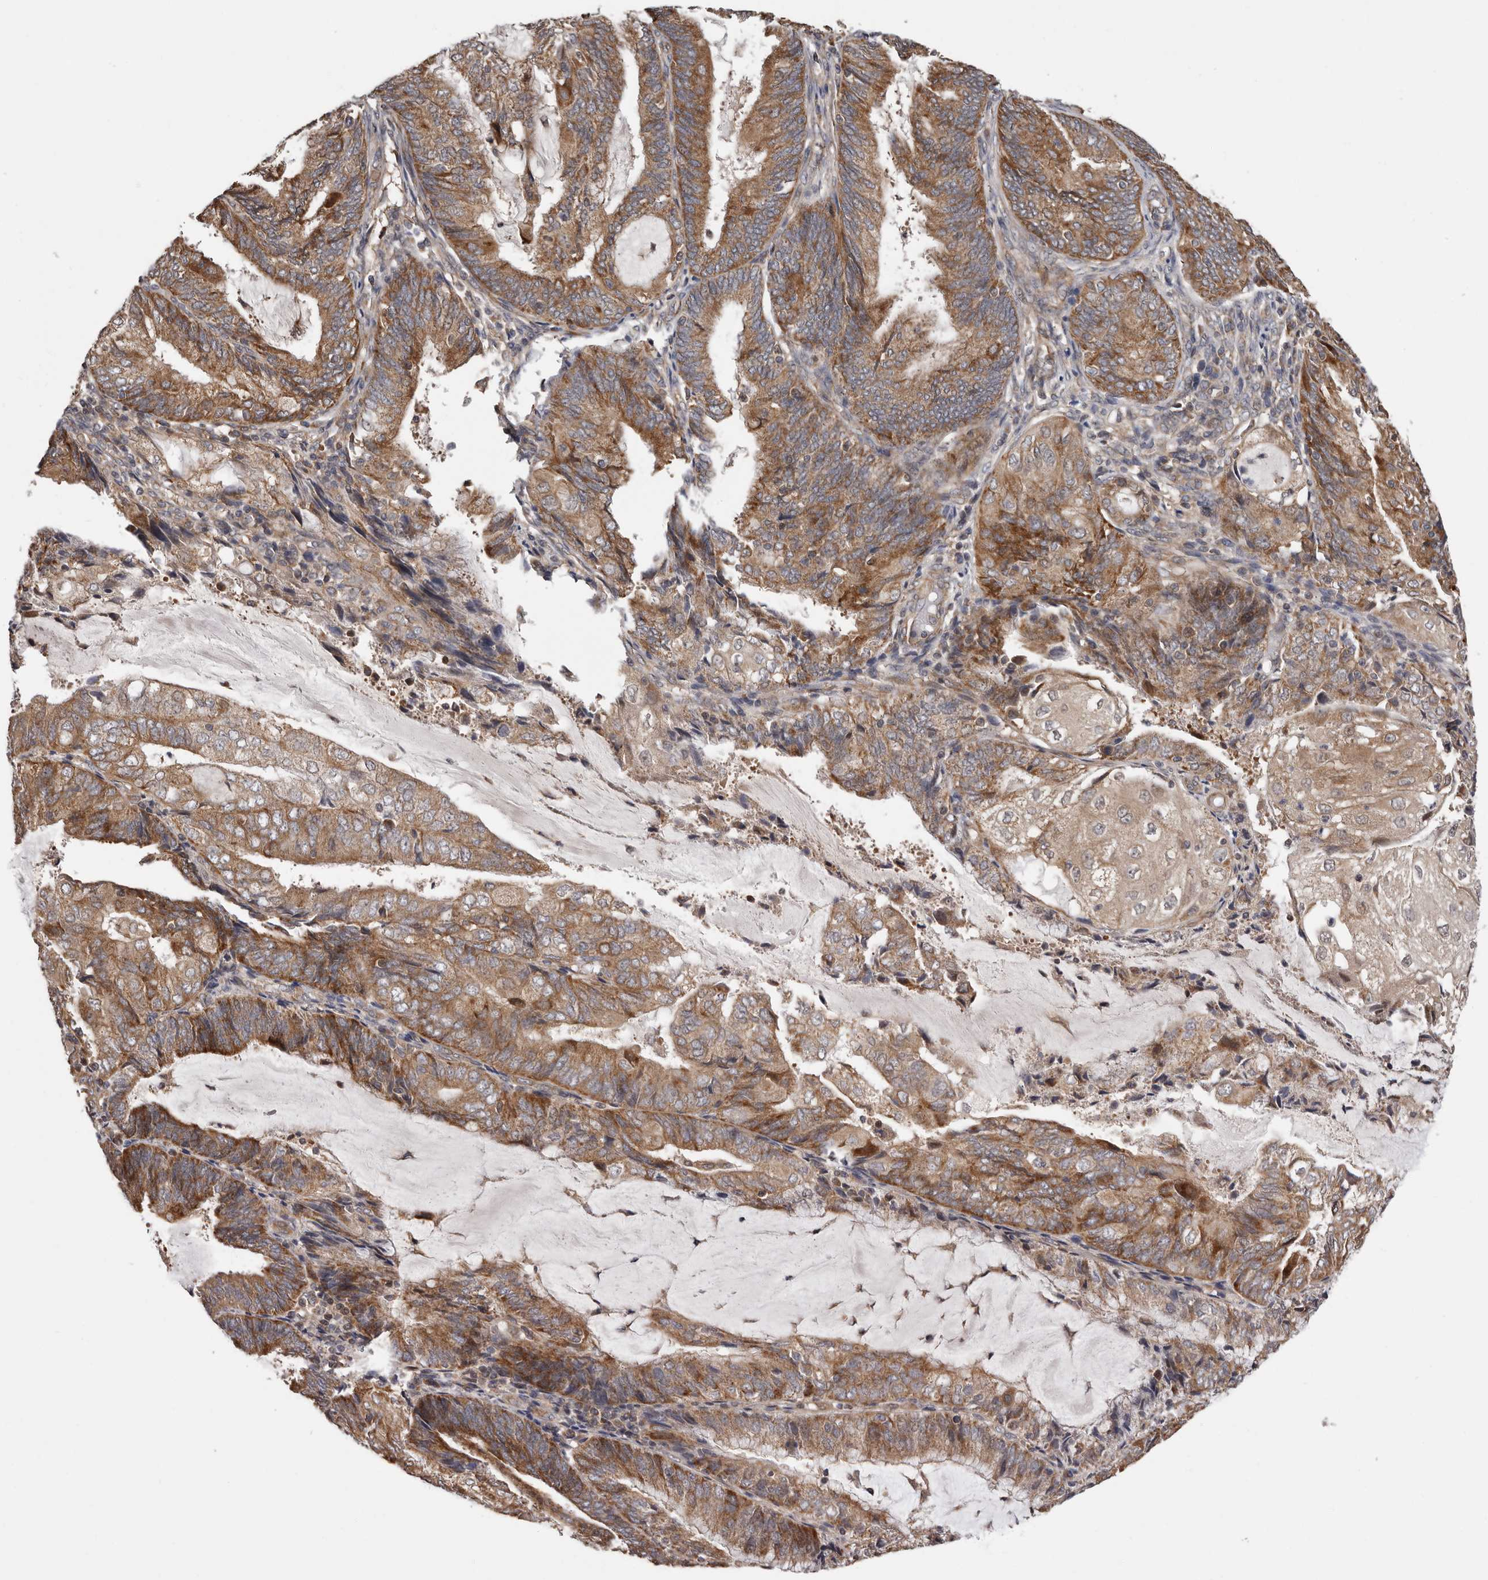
{"staining": {"intensity": "moderate", "quantity": ">75%", "location": "cytoplasmic/membranous"}, "tissue": "endometrial cancer", "cell_type": "Tumor cells", "image_type": "cancer", "snomed": [{"axis": "morphology", "description": "Adenocarcinoma, NOS"}, {"axis": "topography", "description": "Endometrium"}], "caption": "A brown stain highlights moderate cytoplasmic/membranous expression of a protein in human endometrial adenocarcinoma tumor cells. (DAB (3,3'-diaminobenzidine) = brown stain, brightfield microscopy at high magnification).", "gene": "VPS37A", "patient": {"sex": "female", "age": 81}}